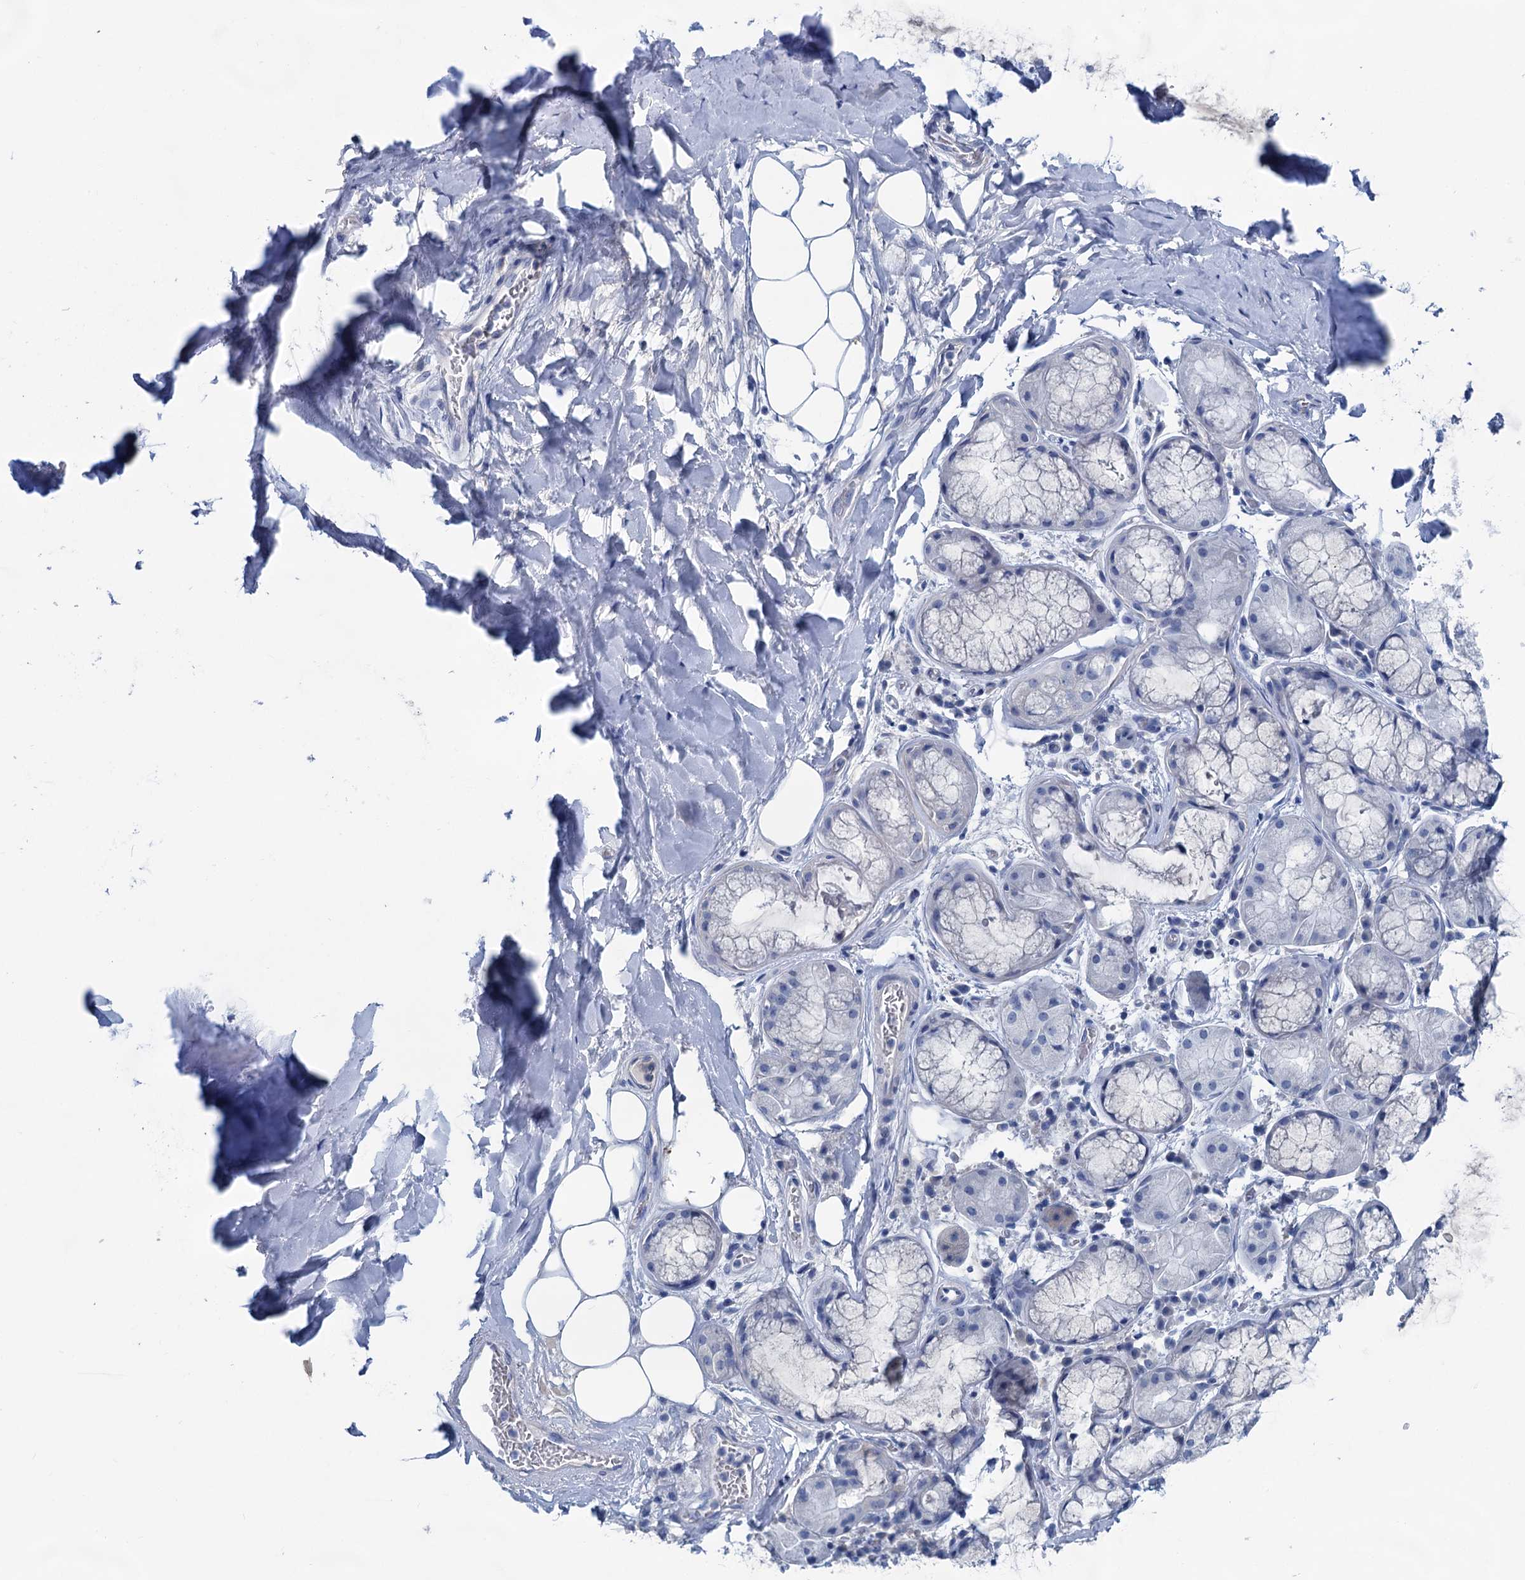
{"staining": {"intensity": "negative", "quantity": "none", "location": "none"}, "tissue": "adipose tissue", "cell_type": "Adipocytes", "image_type": "normal", "snomed": [{"axis": "morphology", "description": "Normal tissue, NOS"}, {"axis": "topography", "description": "Lymph node"}, {"axis": "topography", "description": "Cartilage tissue"}, {"axis": "topography", "description": "Bronchus"}], "caption": "High magnification brightfield microscopy of unremarkable adipose tissue stained with DAB (3,3'-diaminobenzidine) (brown) and counterstained with hematoxylin (blue): adipocytes show no significant expression. (DAB immunohistochemistry (IHC), high magnification).", "gene": "MYOZ3", "patient": {"sex": "male", "age": 63}}